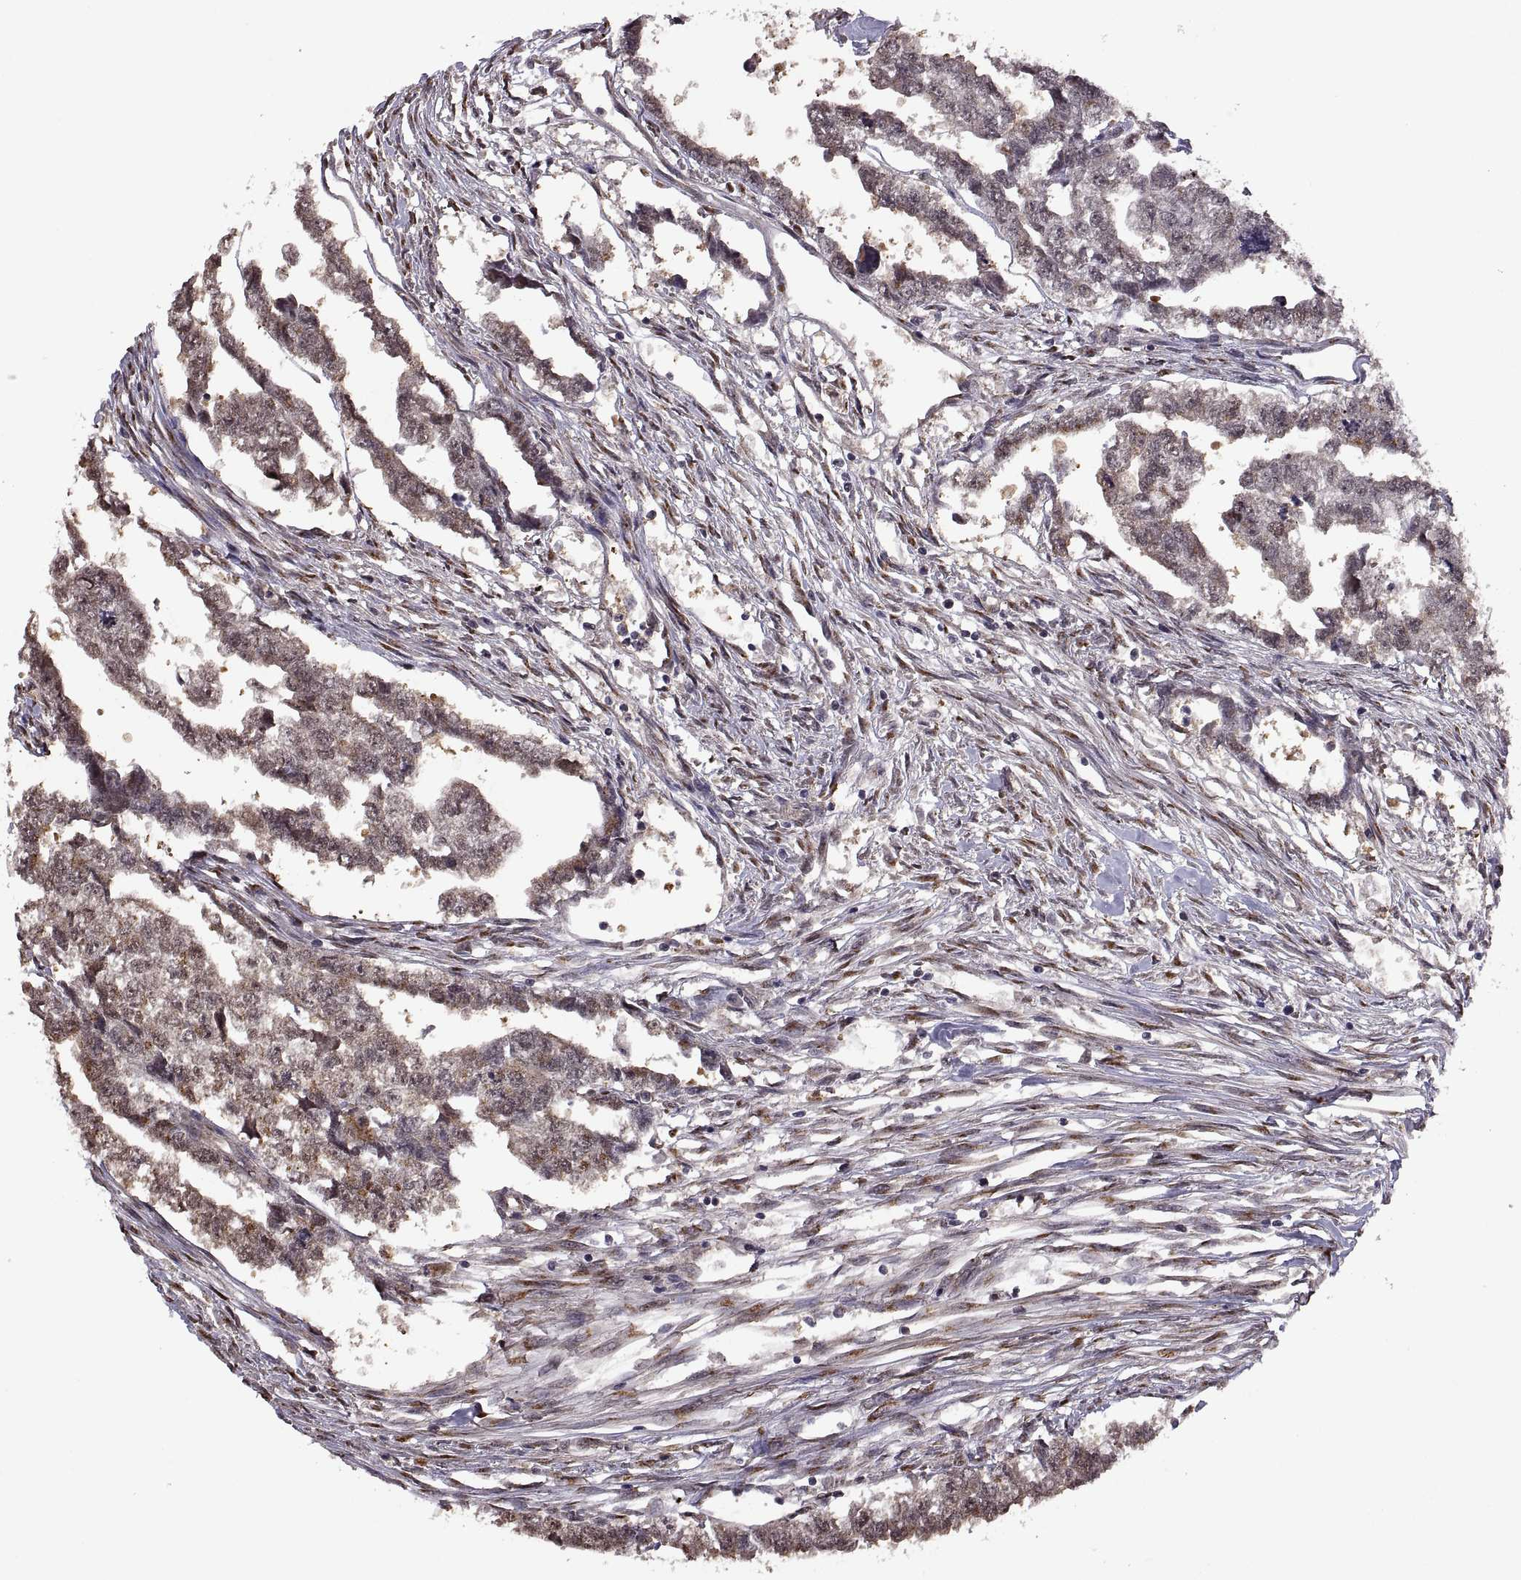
{"staining": {"intensity": "weak", "quantity": ">75%", "location": "cytoplasmic/membranous"}, "tissue": "testis cancer", "cell_type": "Tumor cells", "image_type": "cancer", "snomed": [{"axis": "morphology", "description": "Carcinoma, Embryonal, NOS"}, {"axis": "morphology", "description": "Teratoma, malignant, NOS"}, {"axis": "topography", "description": "Testis"}], "caption": "Testis cancer (embryonal carcinoma) stained with a protein marker demonstrates weak staining in tumor cells.", "gene": "ARRB1", "patient": {"sex": "male", "age": 44}}